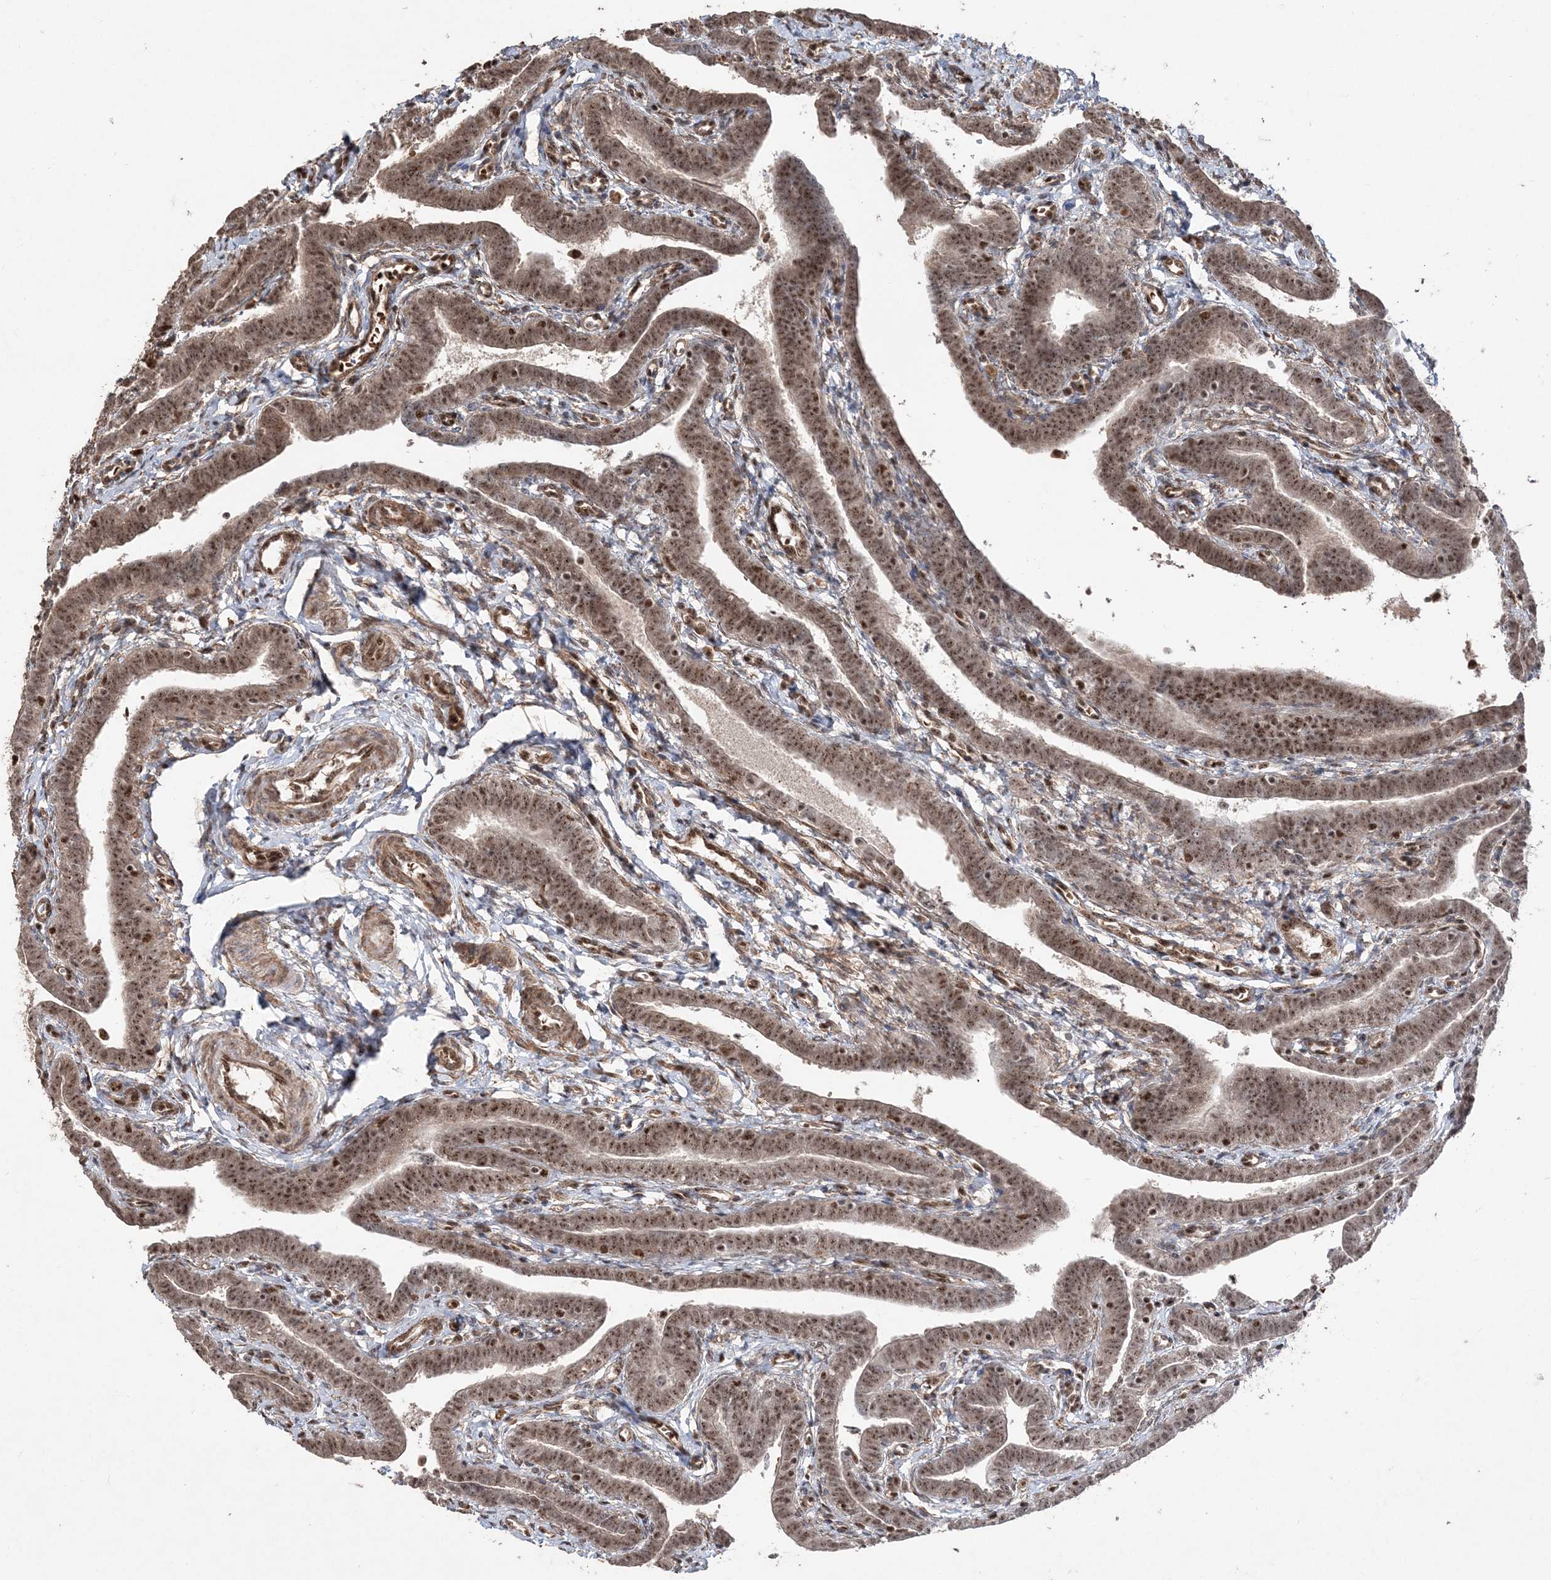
{"staining": {"intensity": "strong", "quantity": ">75%", "location": "nuclear"}, "tissue": "fallopian tube", "cell_type": "Glandular cells", "image_type": "normal", "snomed": [{"axis": "morphology", "description": "Normal tissue, NOS"}, {"axis": "topography", "description": "Fallopian tube"}], "caption": "Strong nuclear expression is identified in approximately >75% of glandular cells in unremarkable fallopian tube.", "gene": "RBM17", "patient": {"sex": "female", "age": 36}}